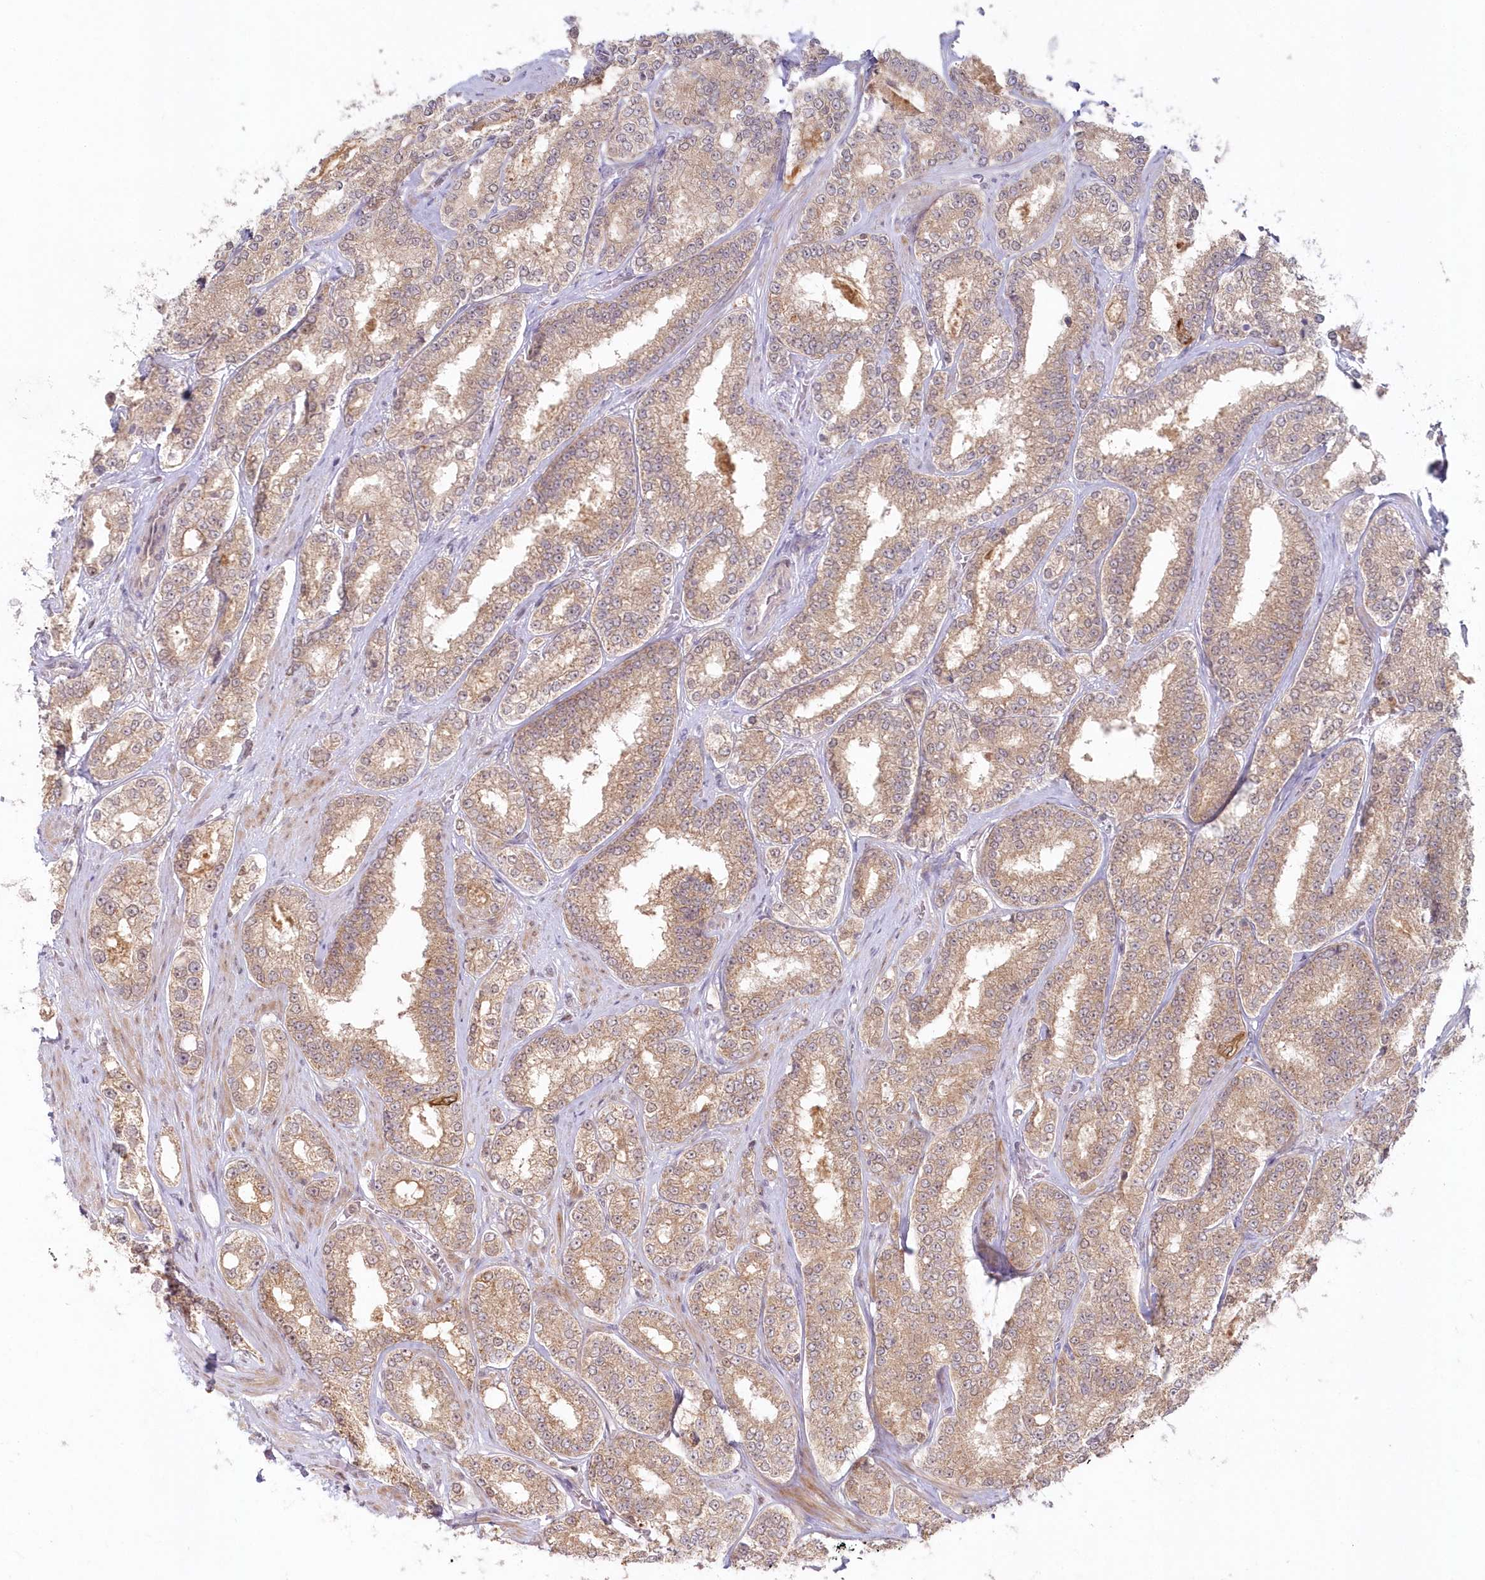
{"staining": {"intensity": "weak", "quantity": ">75%", "location": "cytoplasmic/membranous"}, "tissue": "prostate cancer", "cell_type": "Tumor cells", "image_type": "cancer", "snomed": [{"axis": "morphology", "description": "Normal tissue, NOS"}, {"axis": "morphology", "description": "Adenocarcinoma, High grade"}, {"axis": "topography", "description": "Prostate"}], "caption": "There is low levels of weak cytoplasmic/membranous staining in tumor cells of adenocarcinoma (high-grade) (prostate), as demonstrated by immunohistochemical staining (brown color).", "gene": "ASCC1", "patient": {"sex": "male", "age": 83}}